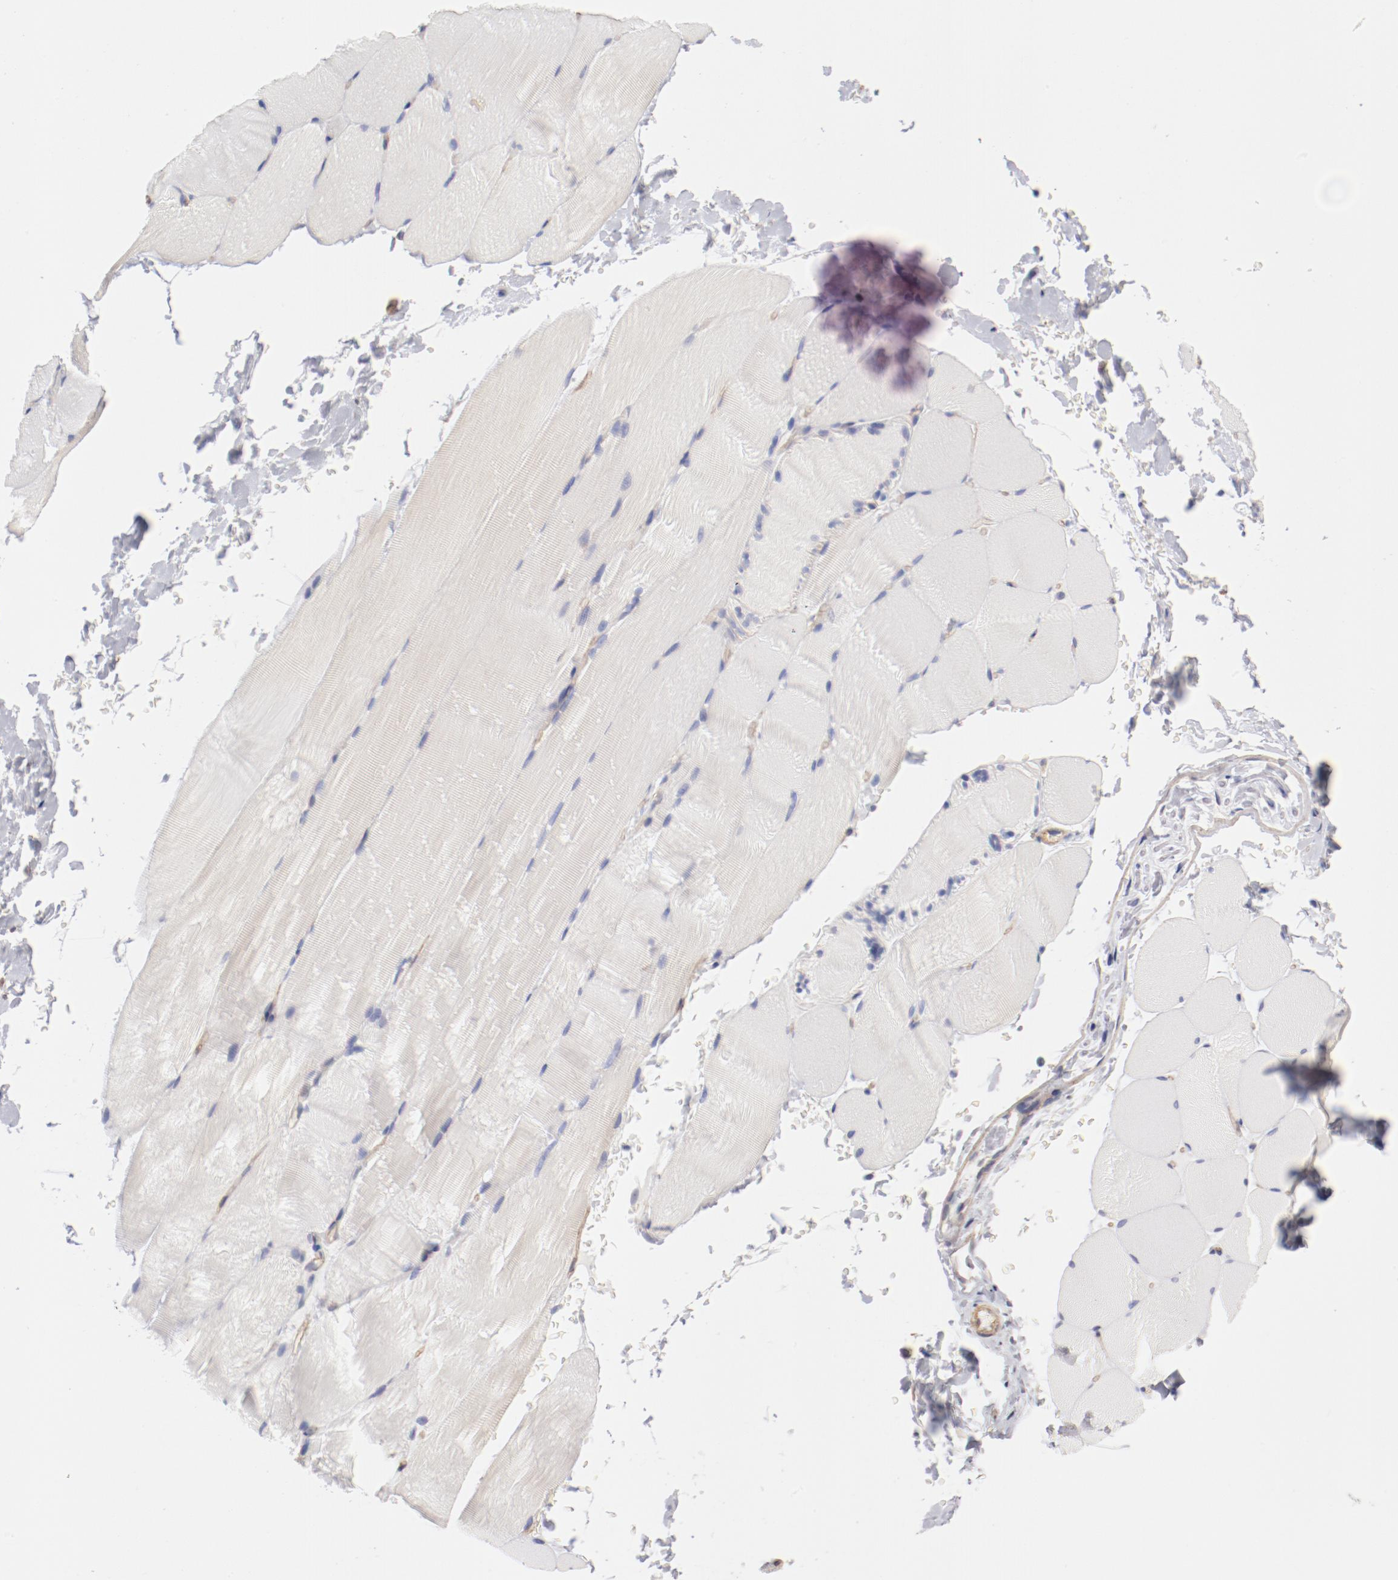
{"staining": {"intensity": "negative", "quantity": "none", "location": "none"}, "tissue": "skeletal muscle", "cell_type": "Myocytes", "image_type": "normal", "snomed": [{"axis": "morphology", "description": "Normal tissue, NOS"}, {"axis": "topography", "description": "Skeletal muscle"}, {"axis": "topography", "description": "Parathyroid gland"}], "caption": "Protein analysis of unremarkable skeletal muscle shows no significant staining in myocytes.", "gene": "LAX1", "patient": {"sex": "female", "age": 37}}